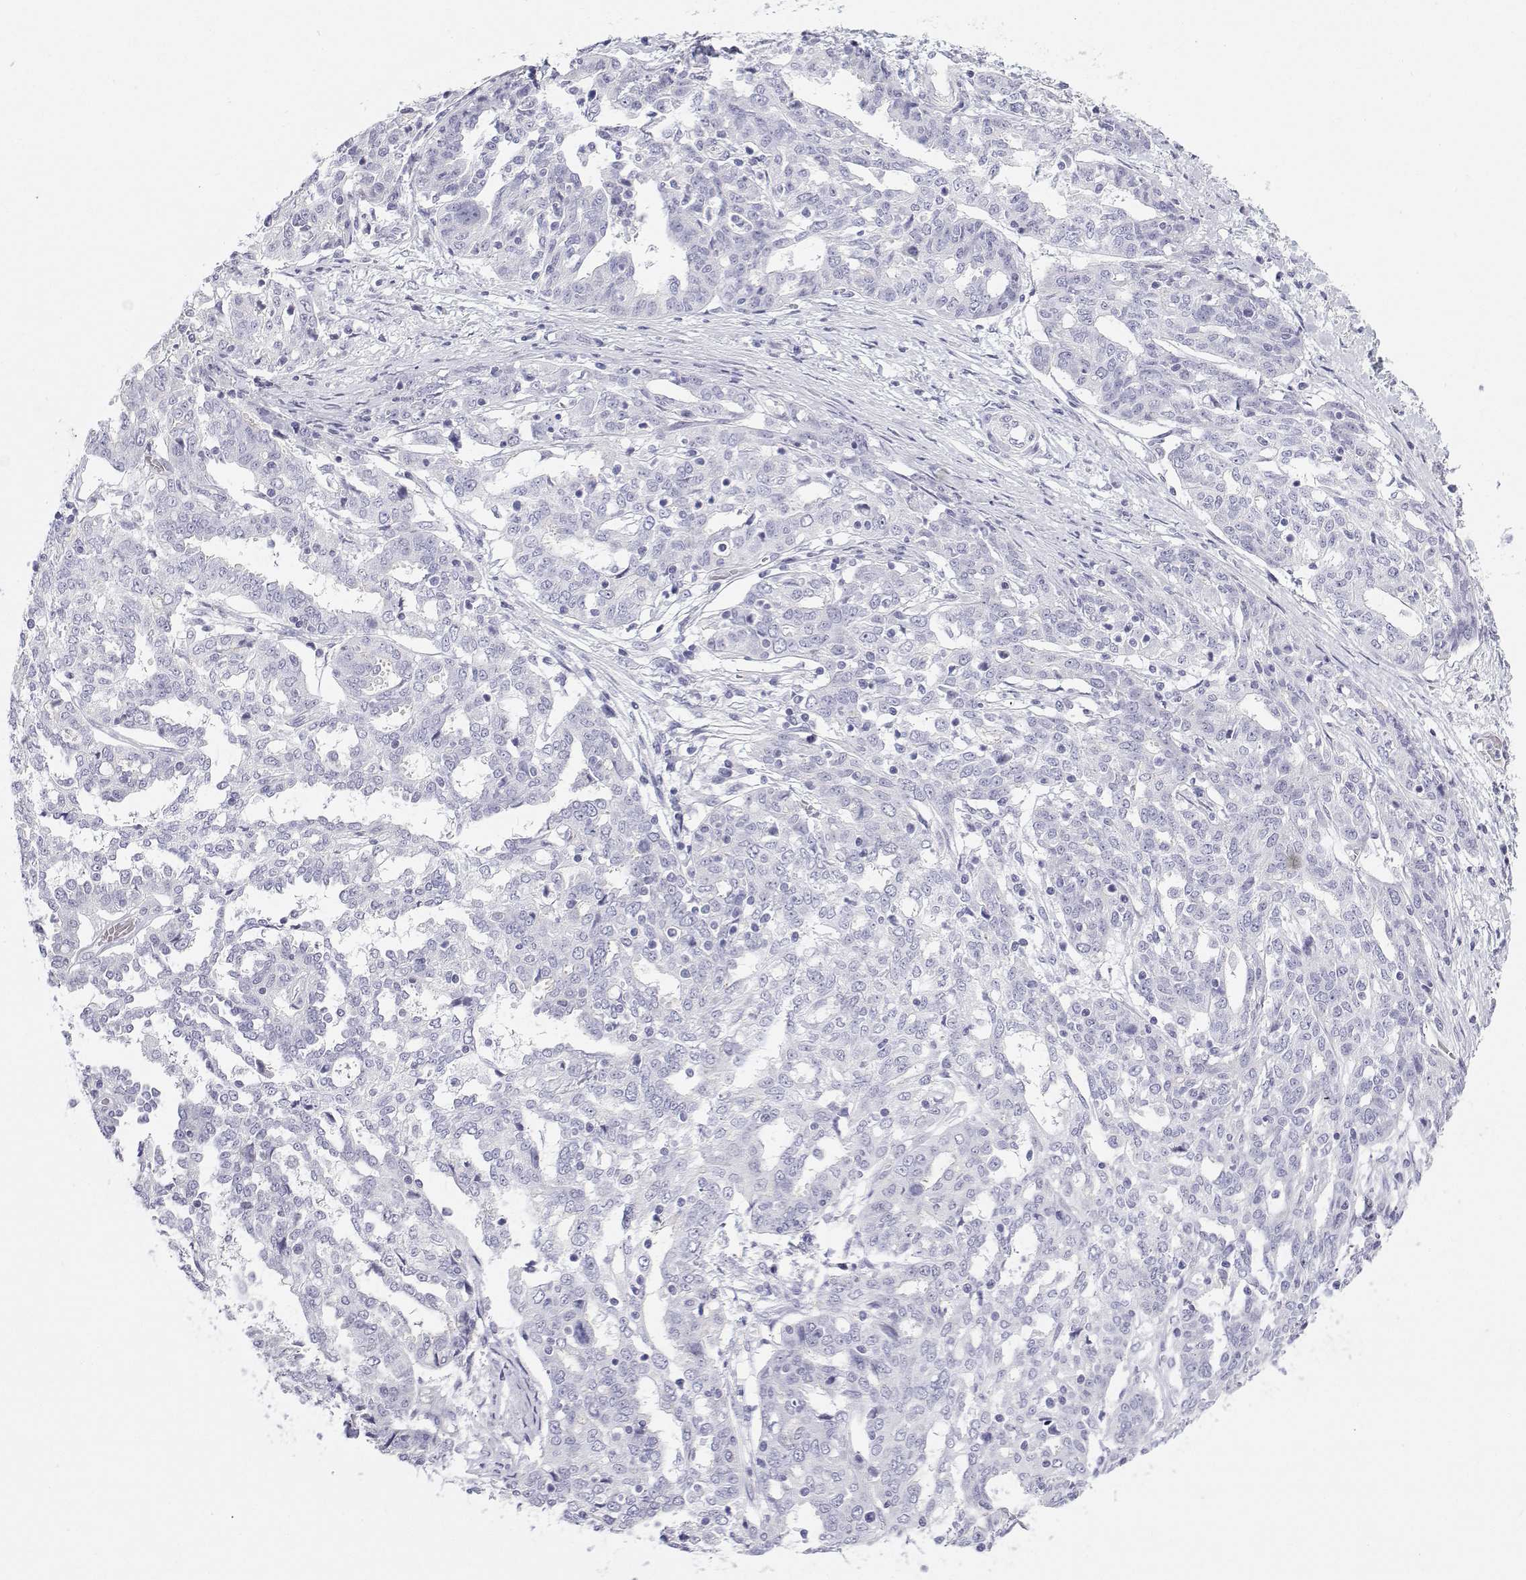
{"staining": {"intensity": "negative", "quantity": "none", "location": "none"}, "tissue": "ovarian cancer", "cell_type": "Tumor cells", "image_type": "cancer", "snomed": [{"axis": "morphology", "description": "Cystadenocarcinoma, serous, NOS"}, {"axis": "topography", "description": "Ovary"}], "caption": "Immunohistochemistry photomicrograph of ovarian cancer (serous cystadenocarcinoma) stained for a protein (brown), which shows no expression in tumor cells. (Immunohistochemistry (ihc), brightfield microscopy, high magnification).", "gene": "BHMT", "patient": {"sex": "female", "age": 67}}